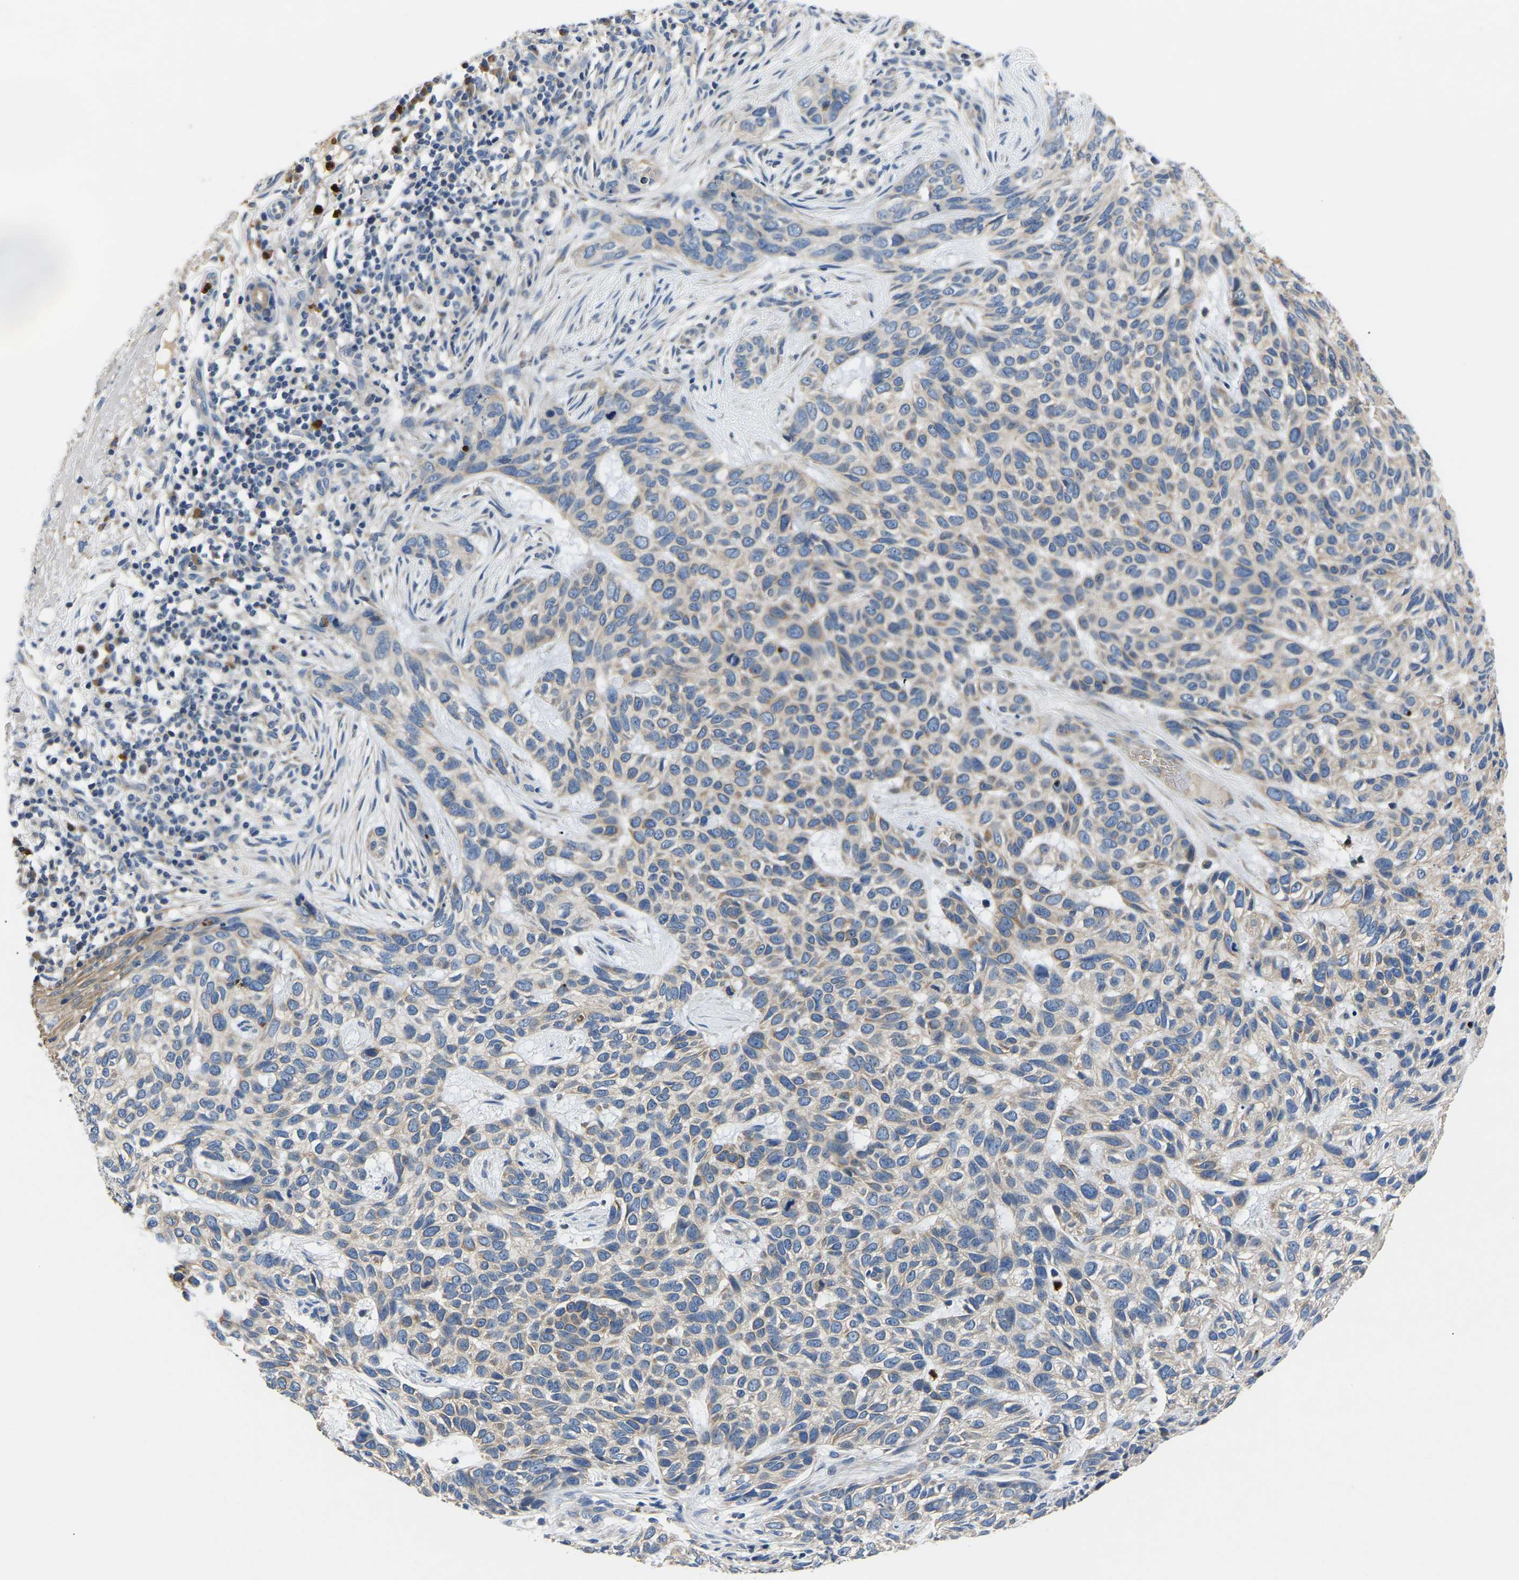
{"staining": {"intensity": "negative", "quantity": "none", "location": "none"}, "tissue": "skin cancer", "cell_type": "Tumor cells", "image_type": "cancer", "snomed": [{"axis": "morphology", "description": "Normal tissue, NOS"}, {"axis": "morphology", "description": "Basal cell carcinoma"}, {"axis": "topography", "description": "Skin"}], "caption": "A high-resolution micrograph shows immunohistochemistry staining of basal cell carcinoma (skin), which reveals no significant staining in tumor cells. (DAB IHC, high magnification).", "gene": "TOR1B", "patient": {"sex": "male", "age": 79}}